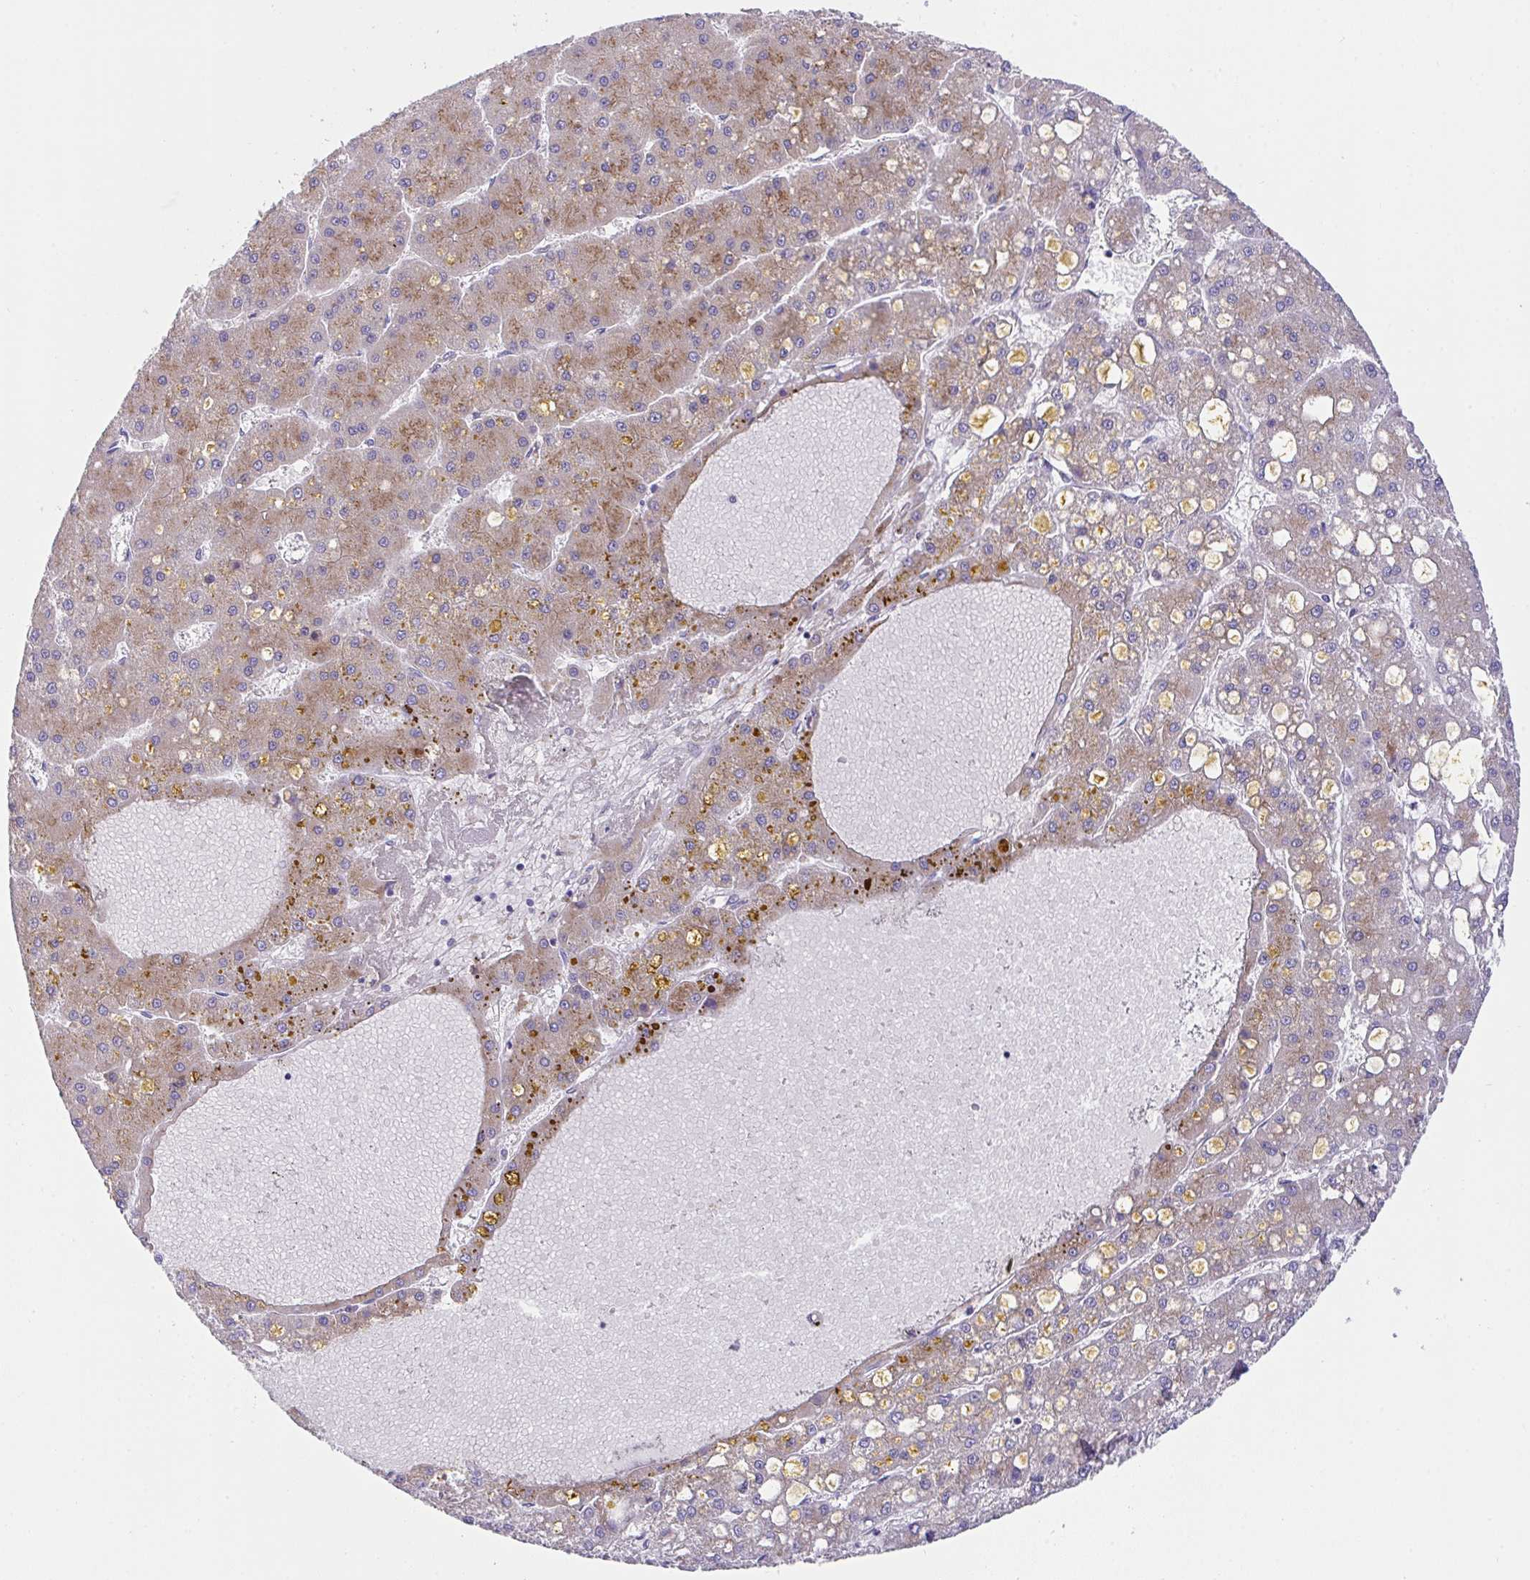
{"staining": {"intensity": "weak", "quantity": "25%-75%", "location": "cytoplasmic/membranous"}, "tissue": "liver cancer", "cell_type": "Tumor cells", "image_type": "cancer", "snomed": [{"axis": "morphology", "description": "Carcinoma, Hepatocellular, NOS"}, {"axis": "topography", "description": "Liver"}], "caption": "Human liver cancer stained for a protein (brown) shows weak cytoplasmic/membranous positive expression in about 25%-75% of tumor cells.", "gene": "MIA3", "patient": {"sex": "male", "age": 67}}